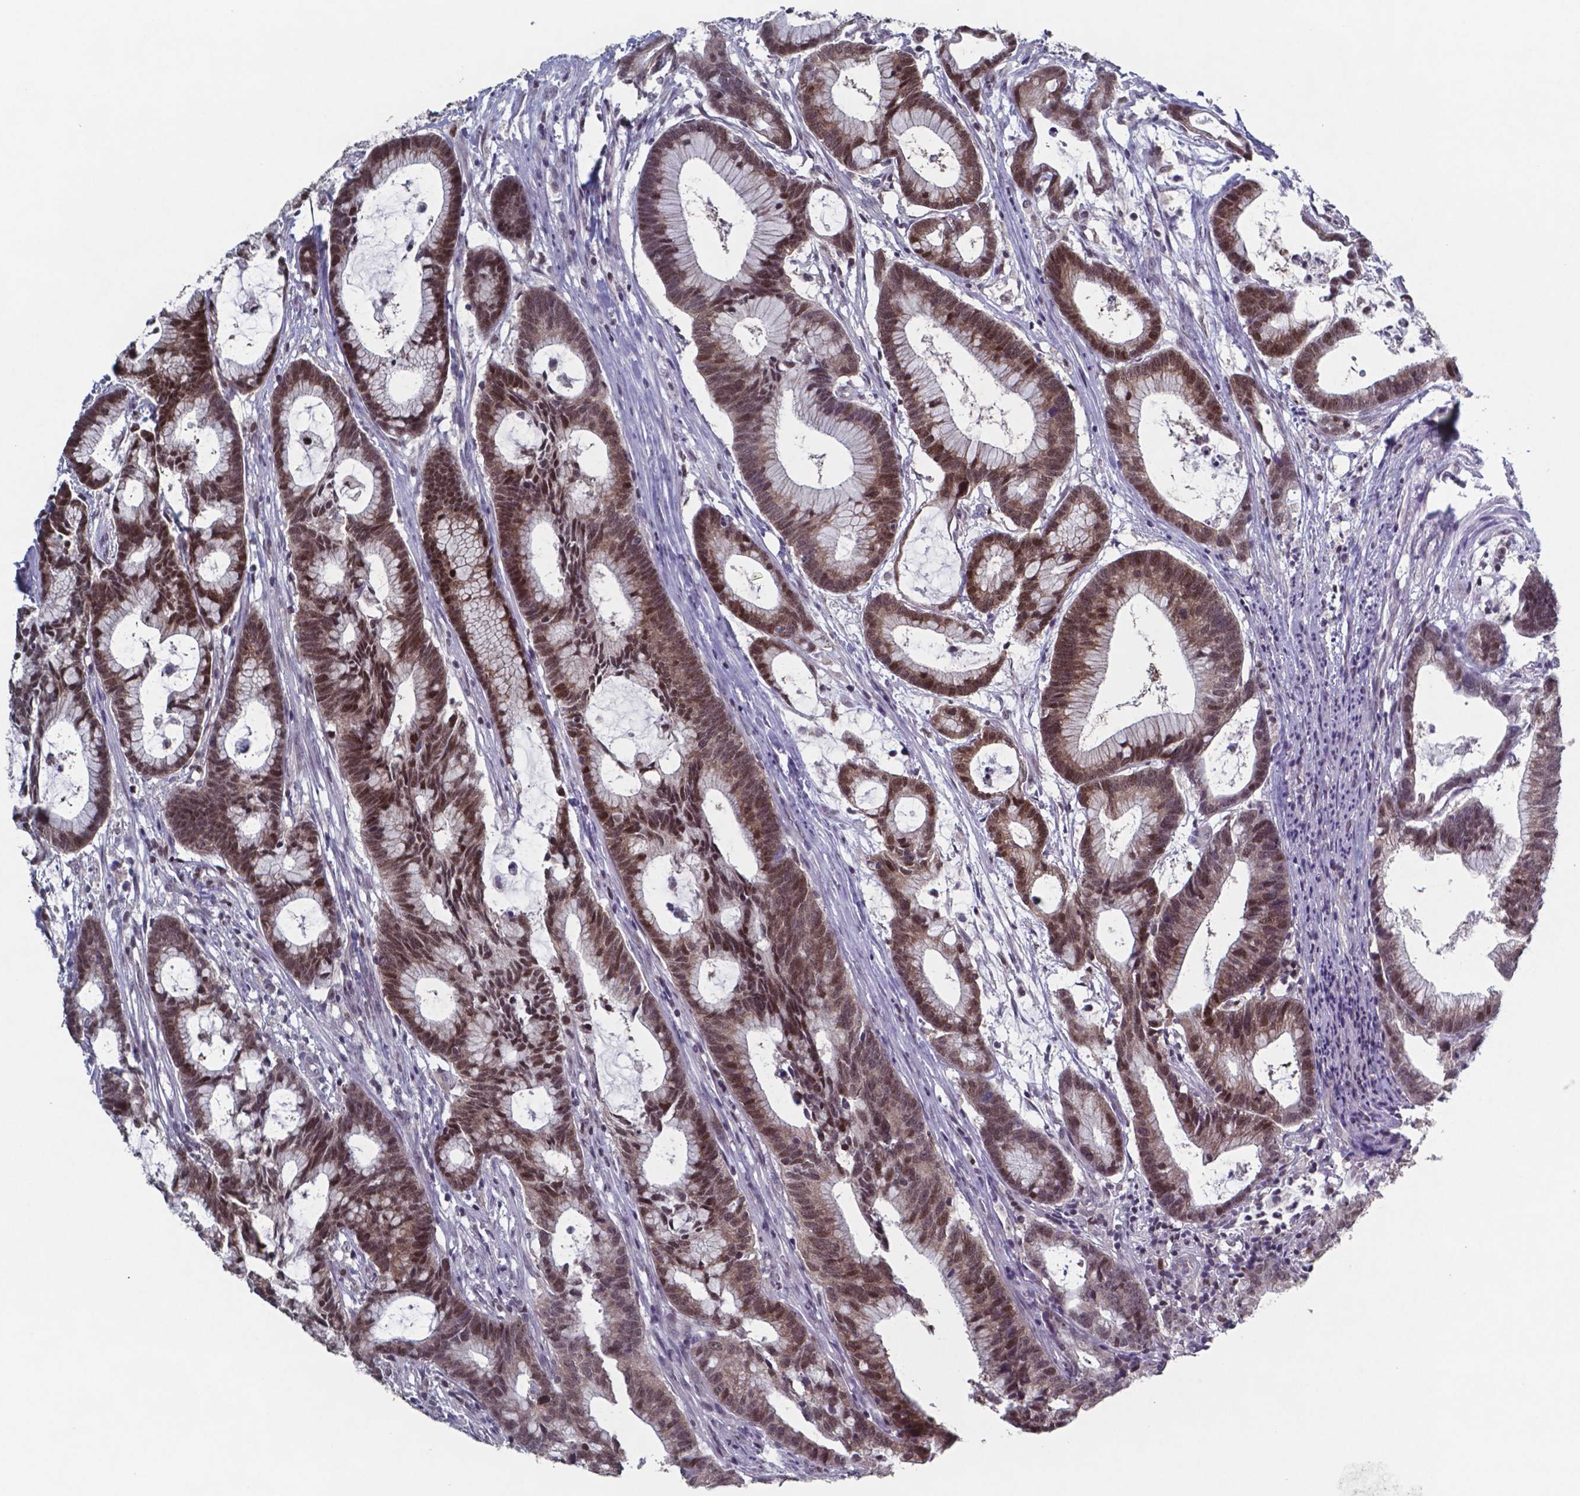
{"staining": {"intensity": "moderate", "quantity": "25%-75%", "location": "cytoplasmic/membranous,nuclear"}, "tissue": "colorectal cancer", "cell_type": "Tumor cells", "image_type": "cancer", "snomed": [{"axis": "morphology", "description": "Adenocarcinoma, NOS"}, {"axis": "topography", "description": "Colon"}], "caption": "Immunohistochemical staining of adenocarcinoma (colorectal) exhibits medium levels of moderate cytoplasmic/membranous and nuclear protein expression in approximately 25%-75% of tumor cells. (Stains: DAB (3,3'-diaminobenzidine) in brown, nuclei in blue, Microscopy: brightfield microscopy at high magnification).", "gene": "TDP2", "patient": {"sex": "female", "age": 78}}